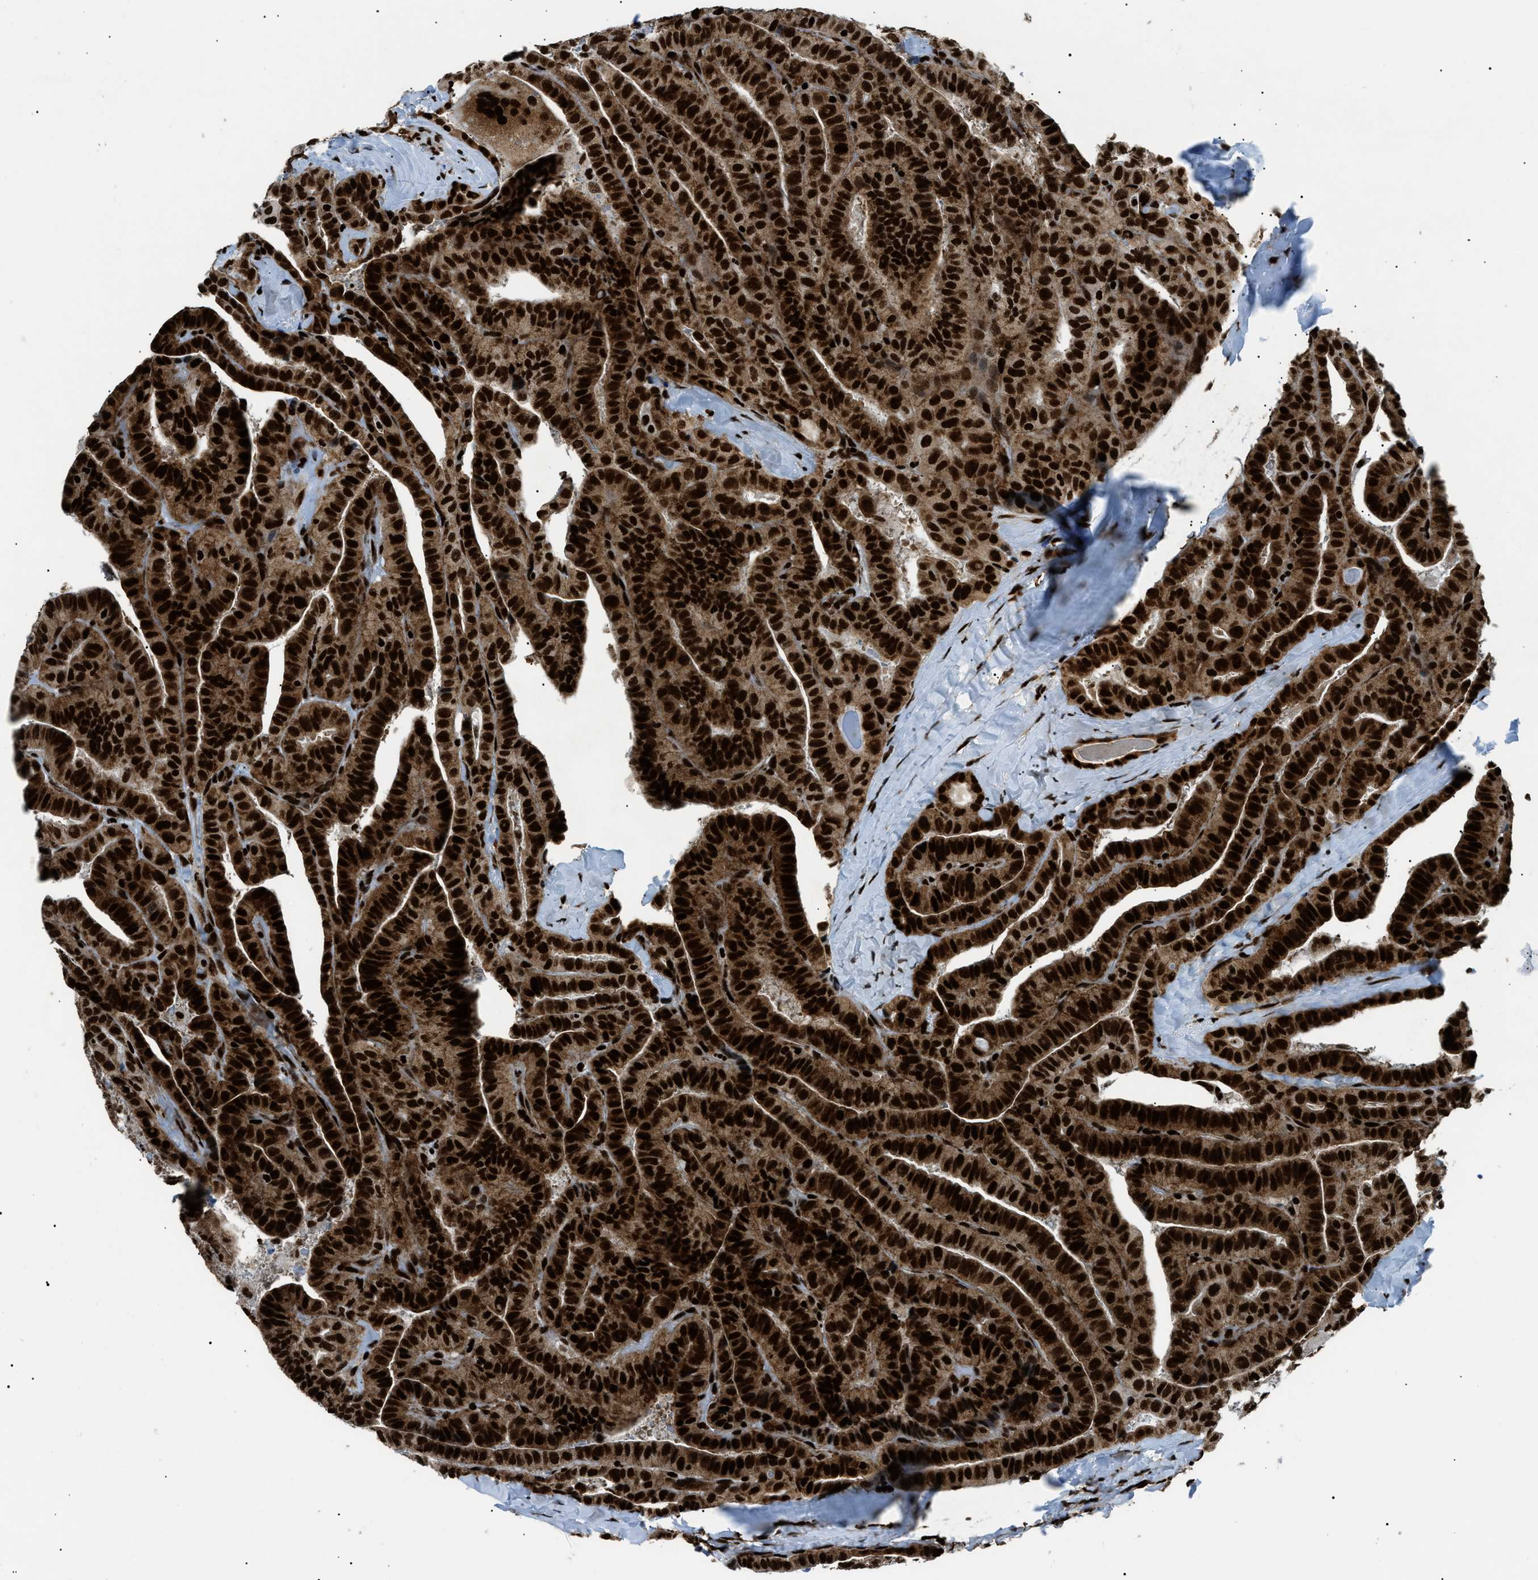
{"staining": {"intensity": "strong", "quantity": ">75%", "location": "cytoplasmic/membranous,nuclear"}, "tissue": "thyroid cancer", "cell_type": "Tumor cells", "image_type": "cancer", "snomed": [{"axis": "morphology", "description": "Papillary adenocarcinoma, NOS"}, {"axis": "topography", "description": "Thyroid gland"}], "caption": "Immunohistochemistry image of thyroid papillary adenocarcinoma stained for a protein (brown), which reveals high levels of strong cytoplasmic/membranous and nuclear expression in approximately >75% of tumor cells.", "gene": "HNRNPK", "patient": {"sex": "male", "age": 77}}